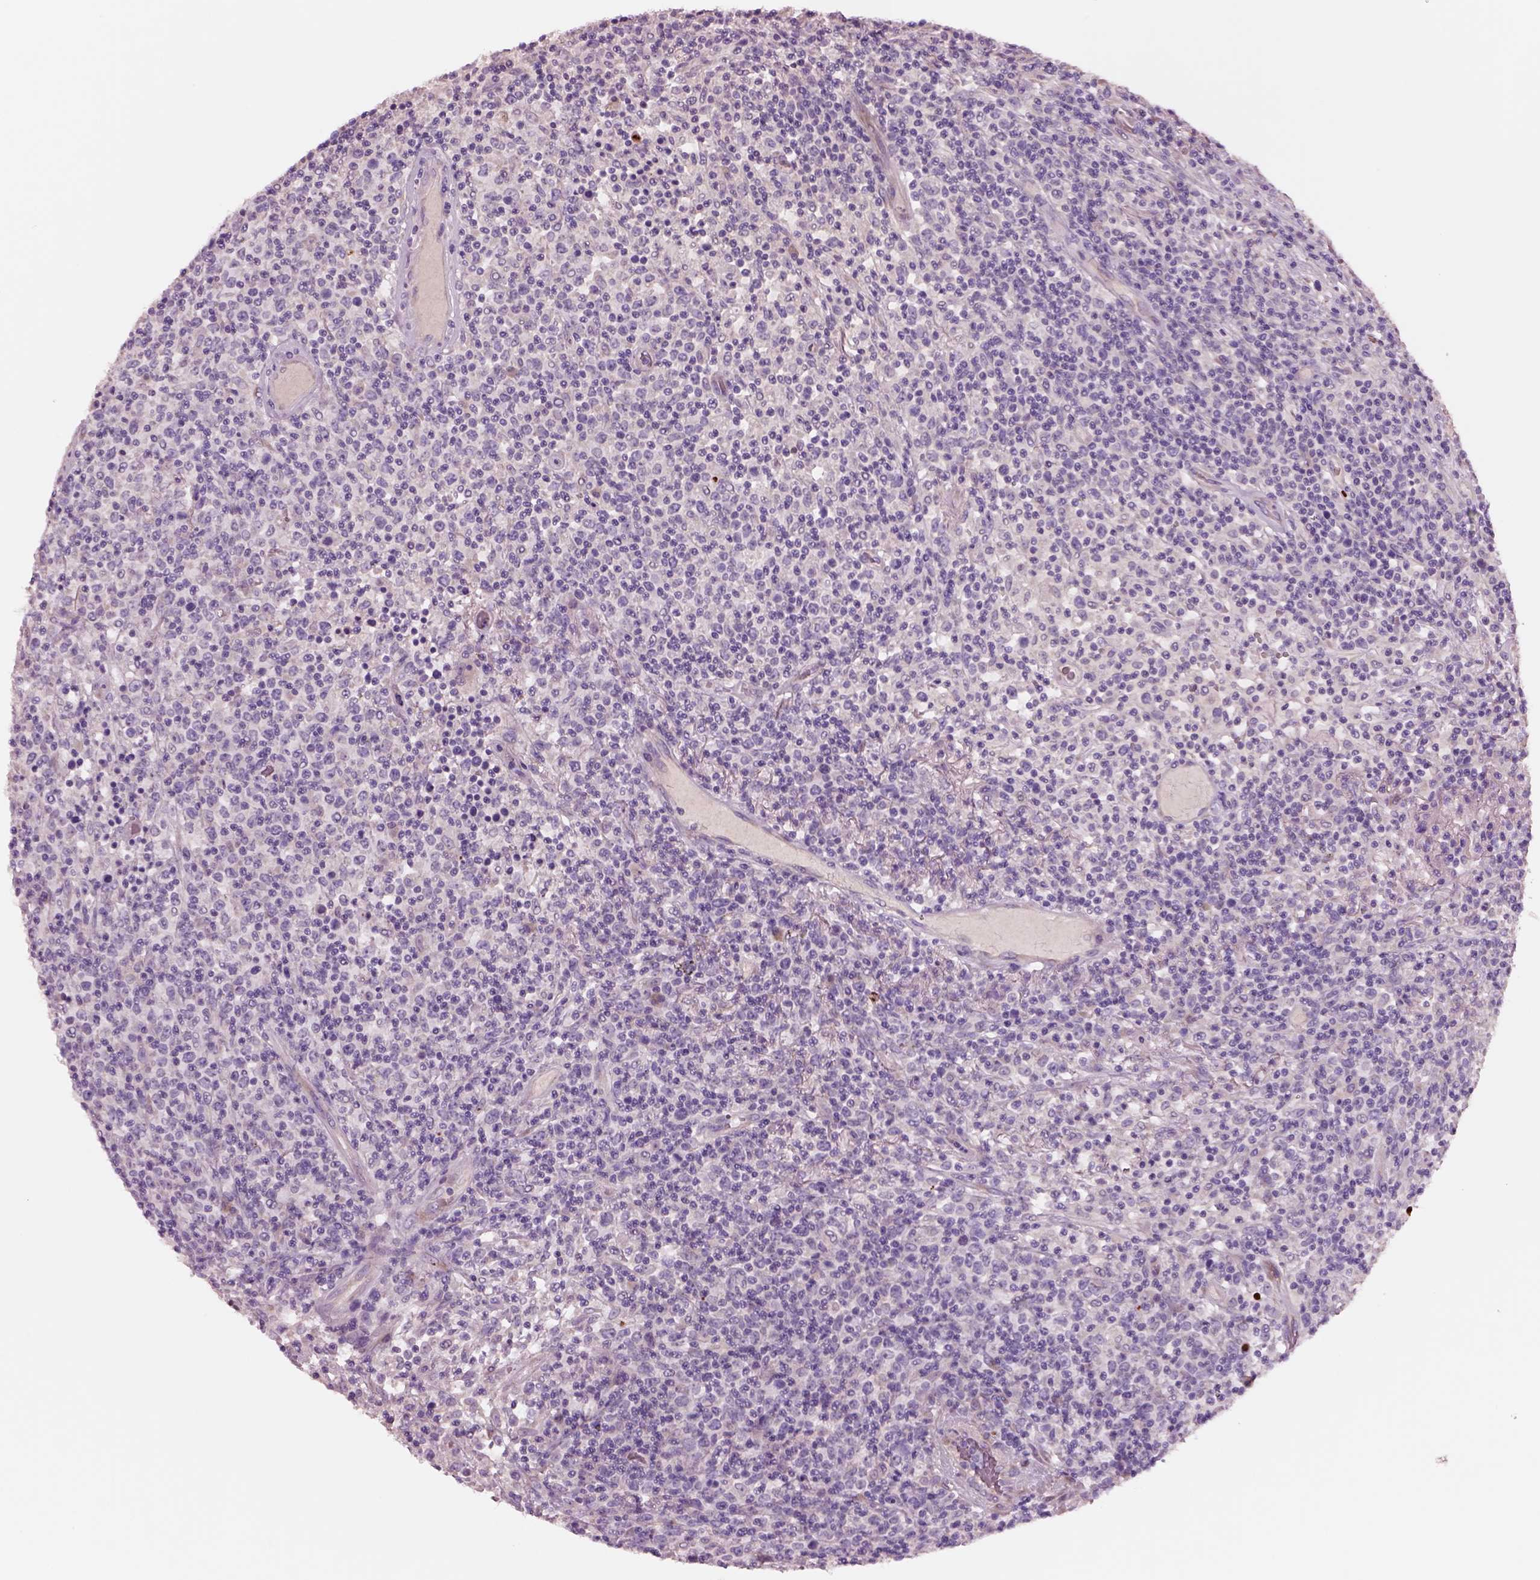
{"staining": {"intensity": "negative", "quantity": "none", "location": "none"}, "tissue": "lymphoma", "cell_type": "Tumor cells", "image_type": "cancer", "snomed": [{"axis": "morphology", "description": "Malignant lymphoma, non-Hodgkin's type, High grade"}, {"axis": "topography", "description": "Lung"}], "caption": "A photomicrograph of human lymphoma is negative for staining in tumor cells.", "gene": "PLPP7", "patient": {"sex": "male", "age": 79}}